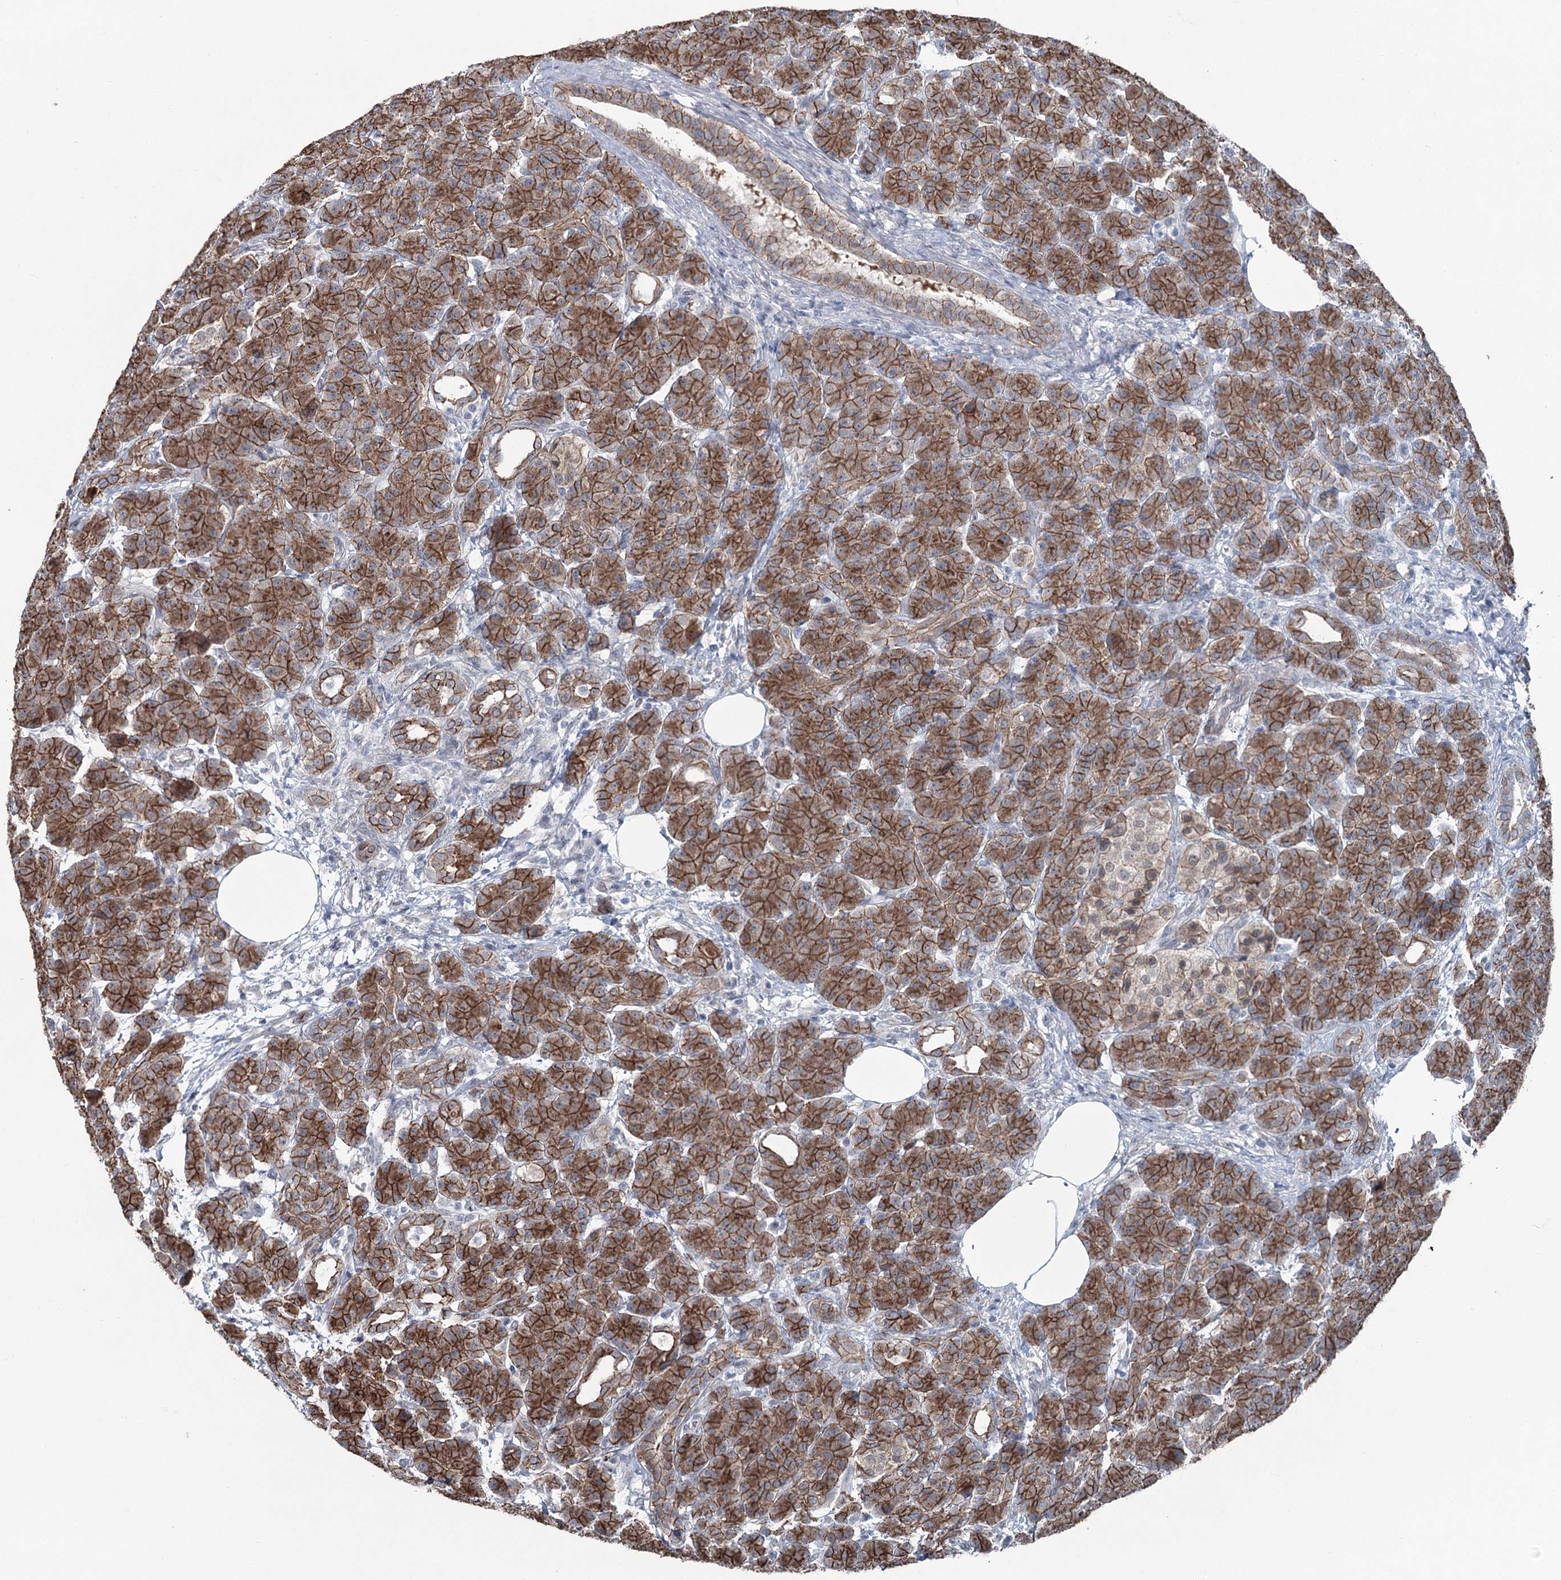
{"staining": {"intensity": "strong", "quantity": ">75%", "location": "cytoplasmic/membranous"}, "tissue": "pancreas", "cell_type": "Exocrine glandular cells", "image_type": "normal", "snomed": [{"axis": "morphology", "description": "Normal tissue, NOS"}, {"axis": "topography", "description": "Pancreas"}], "caption": "Protein analysis of normal pancreas demonstrates strong cytoplasmic/membranous staining in approximately >75% of exocrine glandular cells. Immunohistochemistry stains the protein in brown and the nuclei are stained blue.", "gene": "FAM120B", "patient": {"sex": "male", "age": 63}}